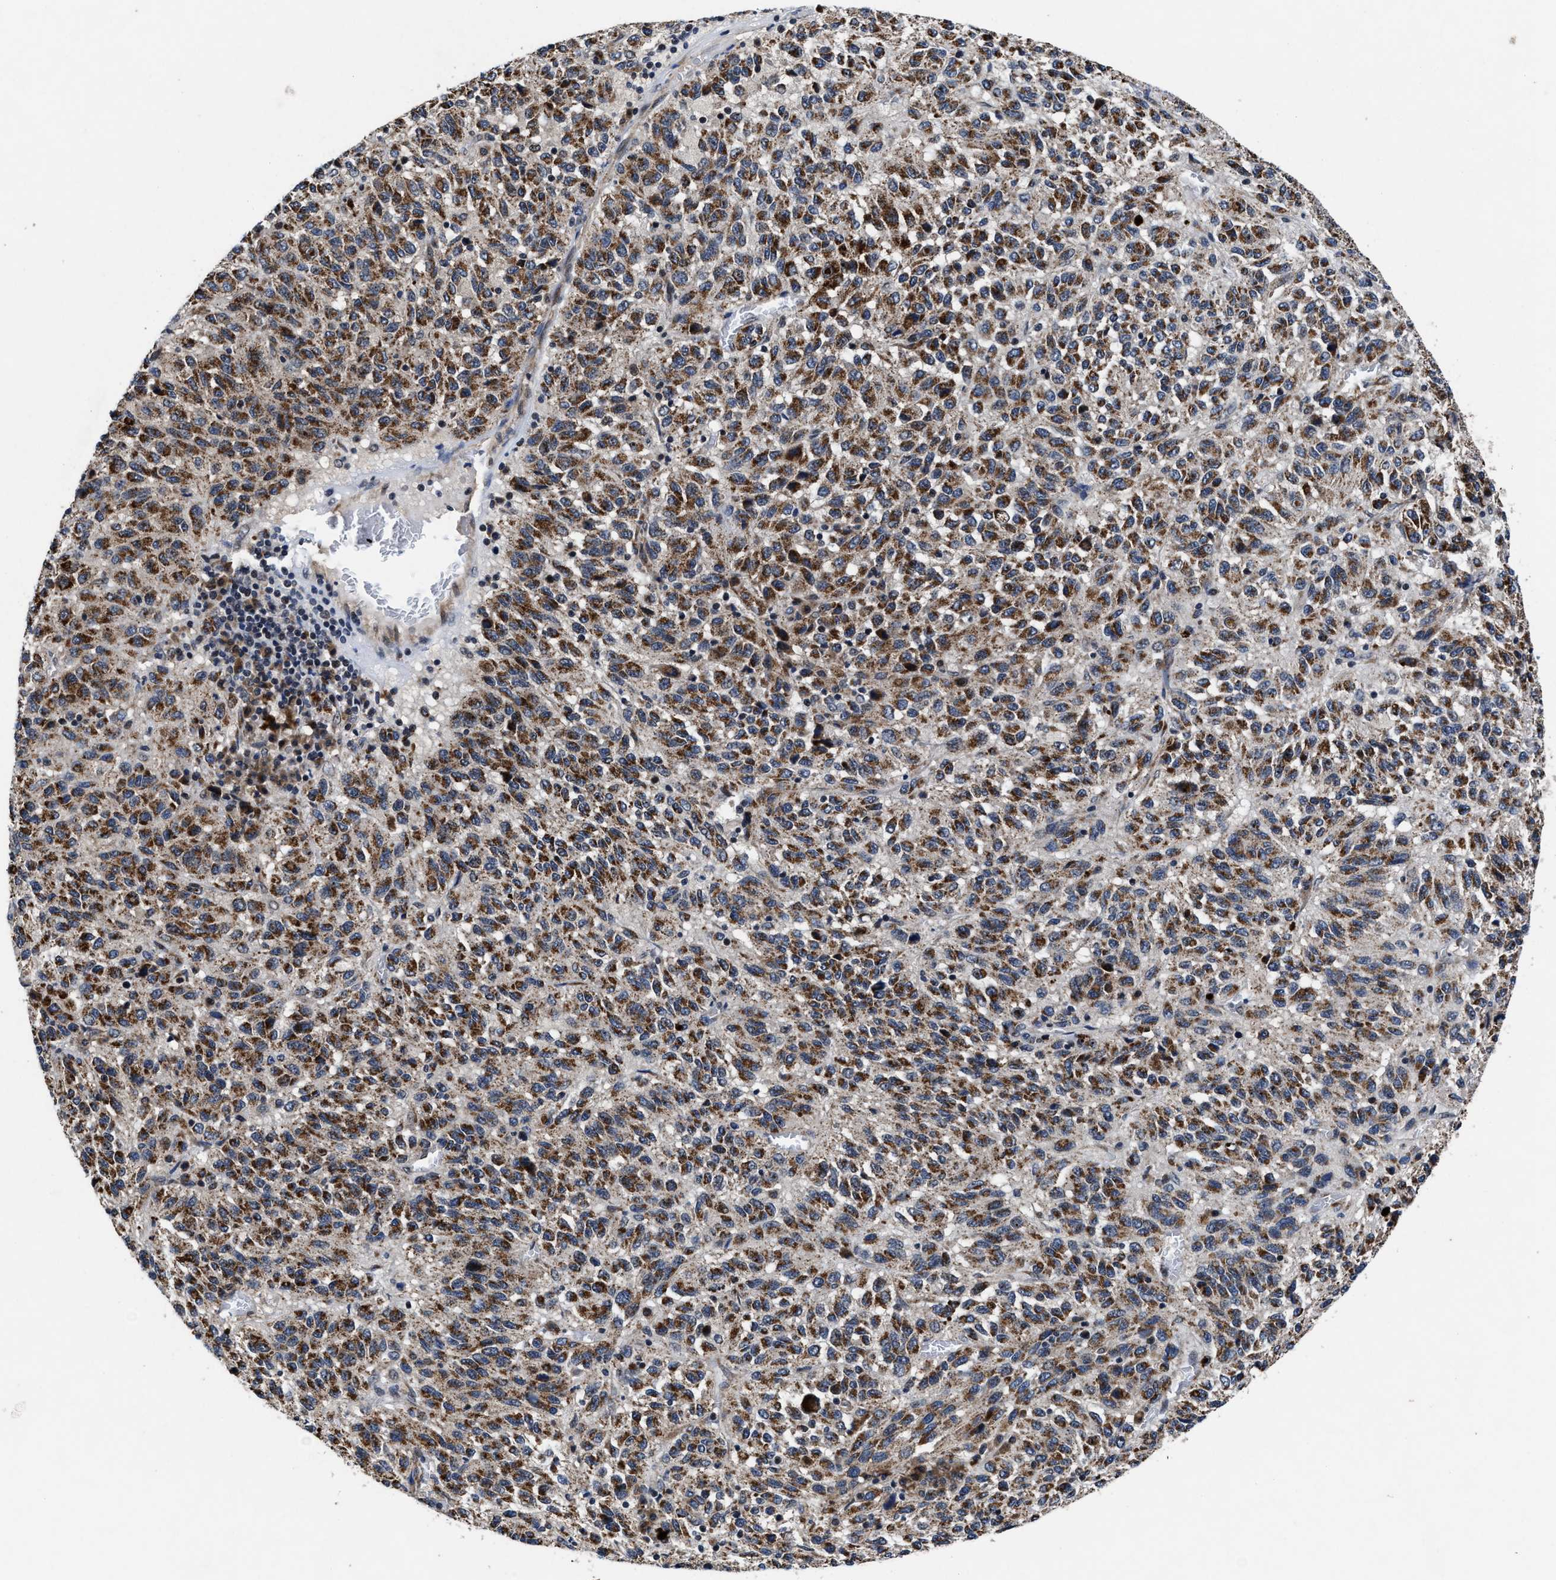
{"staining": {"intensity": "moderate", "quantity": ">75%", "location": "cytoplasmic/membranous"}, "tissue": "melanoma", "cell_type": "Tumor cells", "image_type": "cancer", "snomed": [{"axis": "morphology", "description": "Malignant melanoma, Metastatic site"}, {"axis": "topography", "description": "Lung"}], "caption": "Malignant melanoma (metastatic site) stained with DAB IHC exhibits medium levels of moderate cytoplasmic/membranous staining in about >75% of tumor cells.", "gene": "TMEM53", "patient": {"sex": "male", "age": 64}}